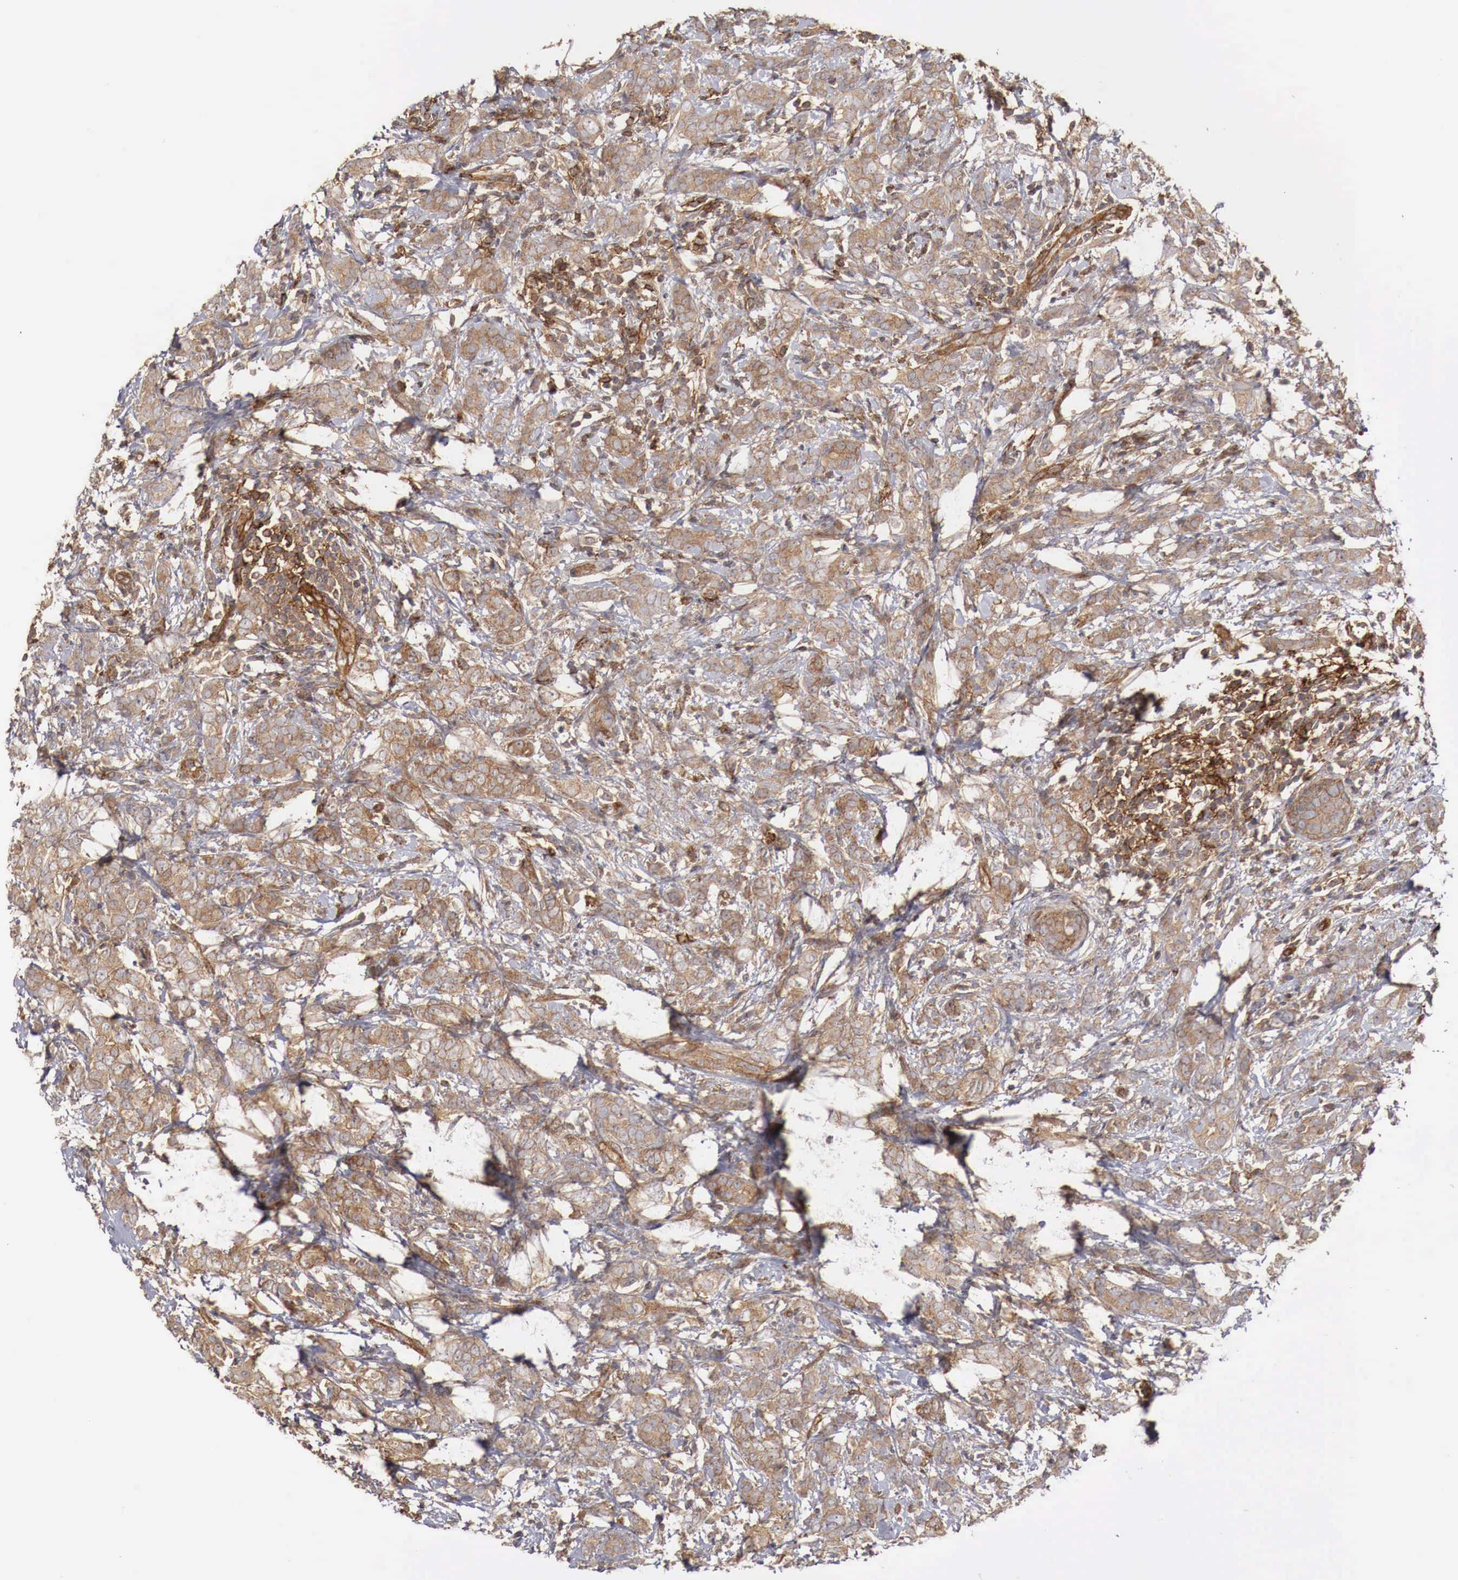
{"staining": {"intensity": "moderate", "quantity": ">75%", "location": "cytoplasmic/membranous"}, "tissue": "breast cancer", "cell_type": "Tumor cells", "image_type": "cancer", "snomed": [{"axis": "morphology", "description": "Duct carcinoma"}, {"axis": "topography", "description": "Breast"}], "caption": "Protein expression analysis of human breast cancer reveals moderate cytoplasmic/membranous staining in about >75% of tumor cells.", "gene": "ARMCX4", "patient": {"sex": "female", "age": 53}}